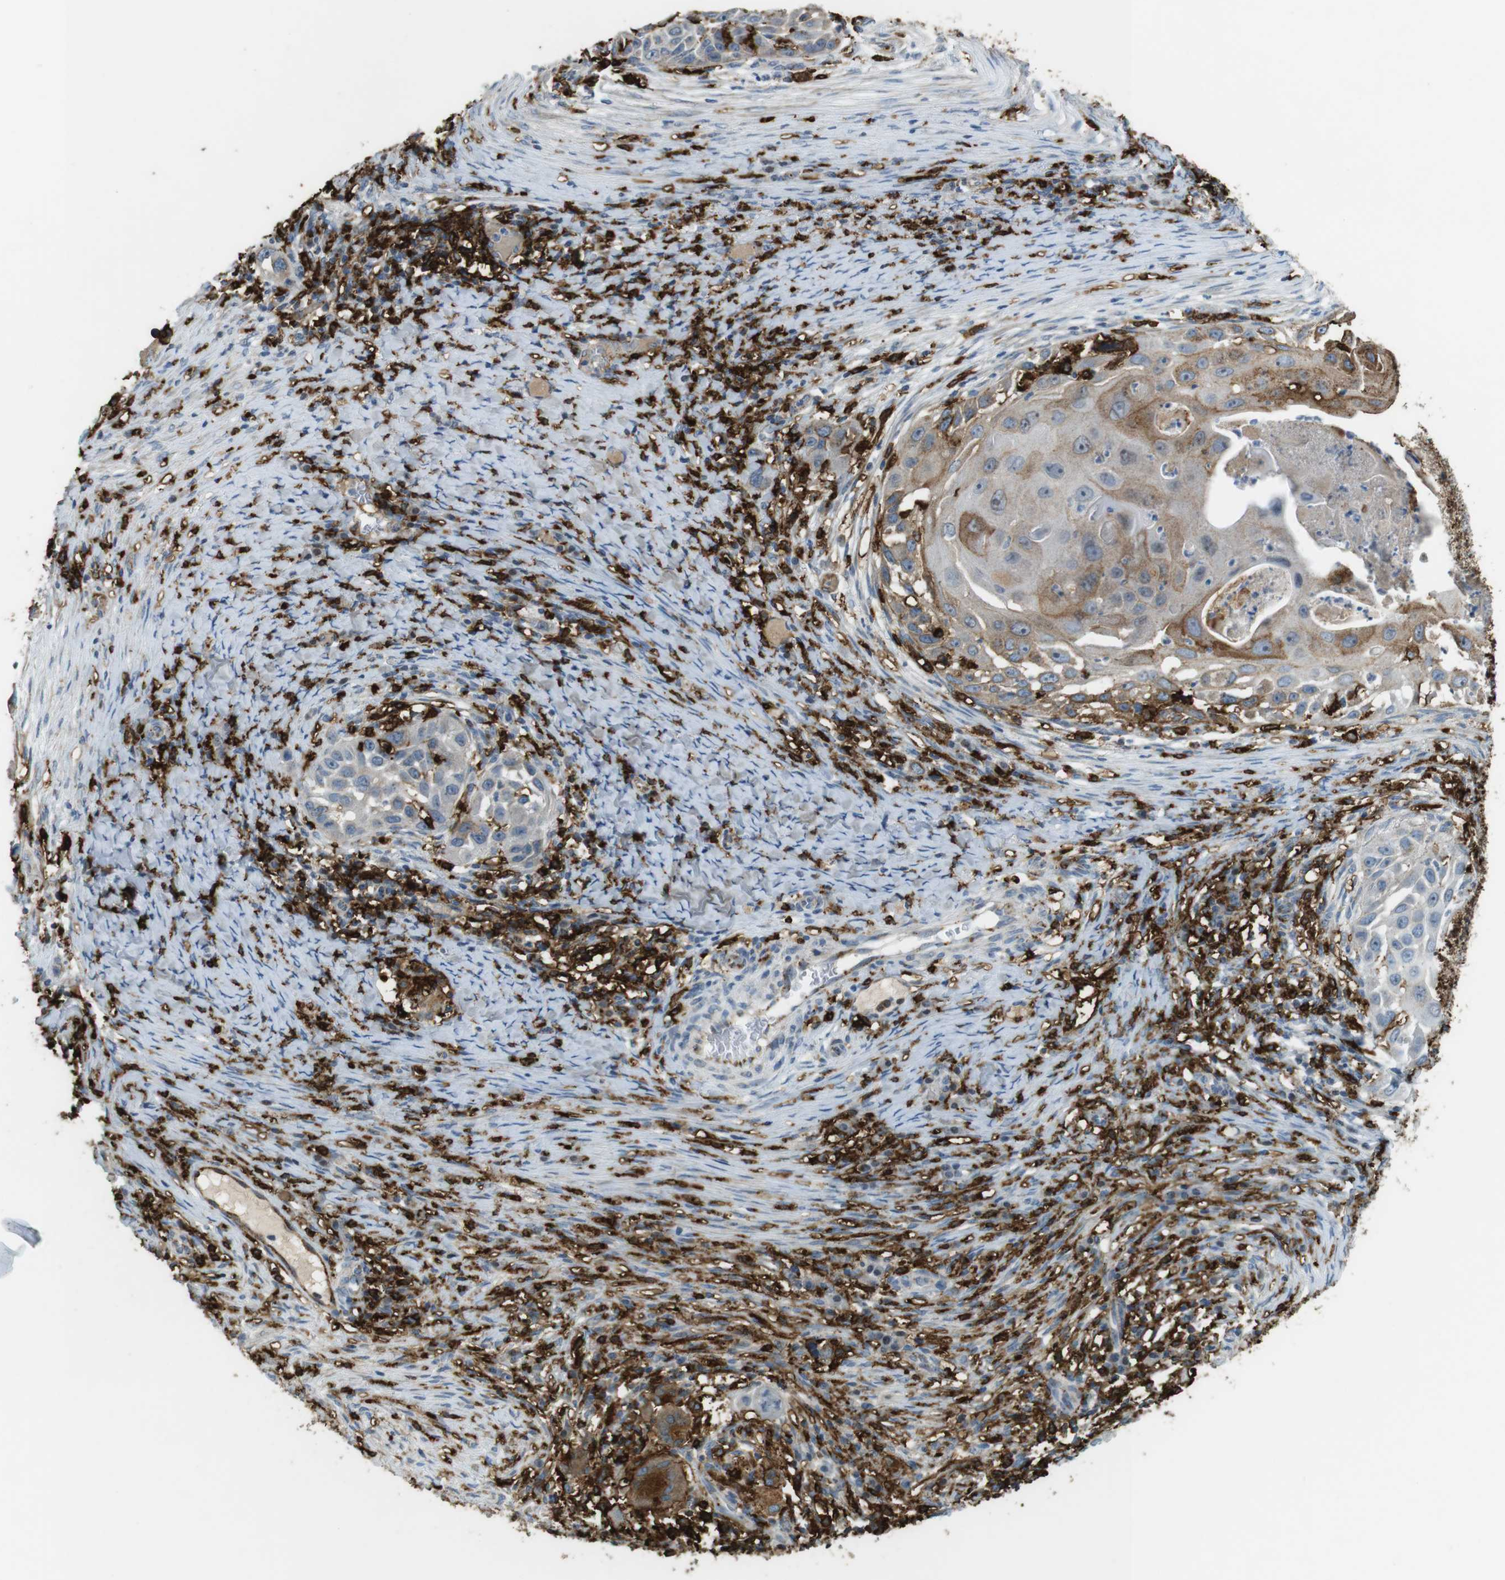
{"staining": {"intensity": "weak", "quantity": "25%-75%", "location": "cytoplasmic/membranous"}, "tissue": "skin cancer", "cell_type": "Tumor cells", "image_type": "cancer", "snomed": [{"axis": "morphology", "description": "Squamous cell carcinoma, NOS"}, {"axis": "topography", "description": "Skin"}], "caption": "This is an image of IHC staining of skin cancer (squamous cell carcinoma), which shows weak positivity in the cytoplasmic/membranous of tumor cells.", "gene": "HLA-DRA", "patient": {"sex": "female", "age": 44}}